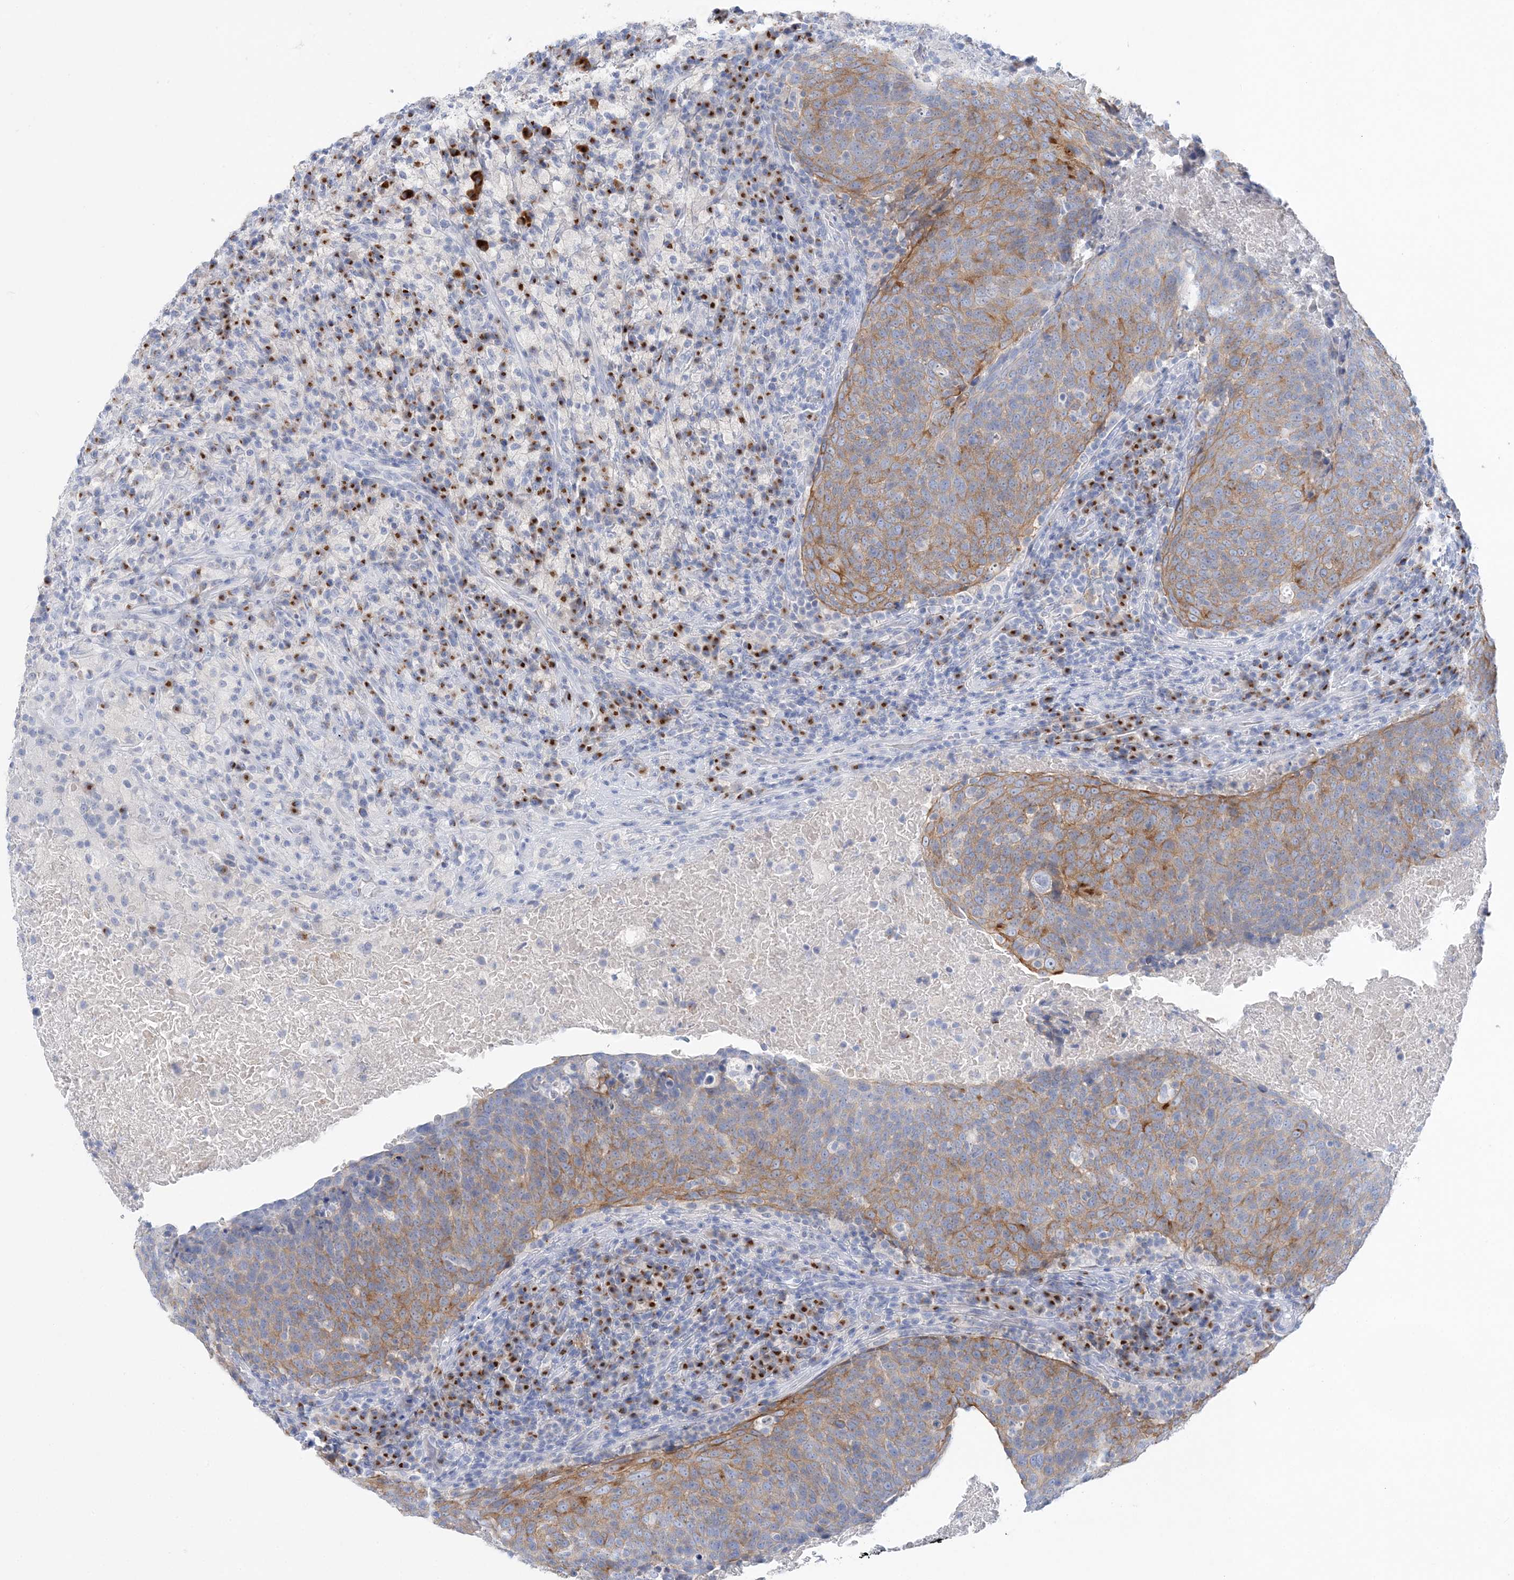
{"staining": {"intensity": "moderate", "quantity": "25%-75%", "location": "cytoplasmic/membranous"}, "tissue": "head and neck cancer", "cell_type": "Tumor cells", "image_type": "cancer", "snomed": [{"axis": "morphology", "description": "Squamous cell carcinoma, NOS"}, {"axis": "morphology", "description": "Squamous cell carcinoma, metastatic, NOS"}, {"axis": "topography", "description": "Lymph node"}, {"axis": "topography", "description": "Head-Neck"}], "caption": "Immunohistochemical staining of head and neck cancer reveals medium levels of moderate cytoplasmic/membranous positivity in approximately 25%-75% of tumor cells.", "gene": "SLC5A6", "patient": {"sex": "male", "age": 62}}